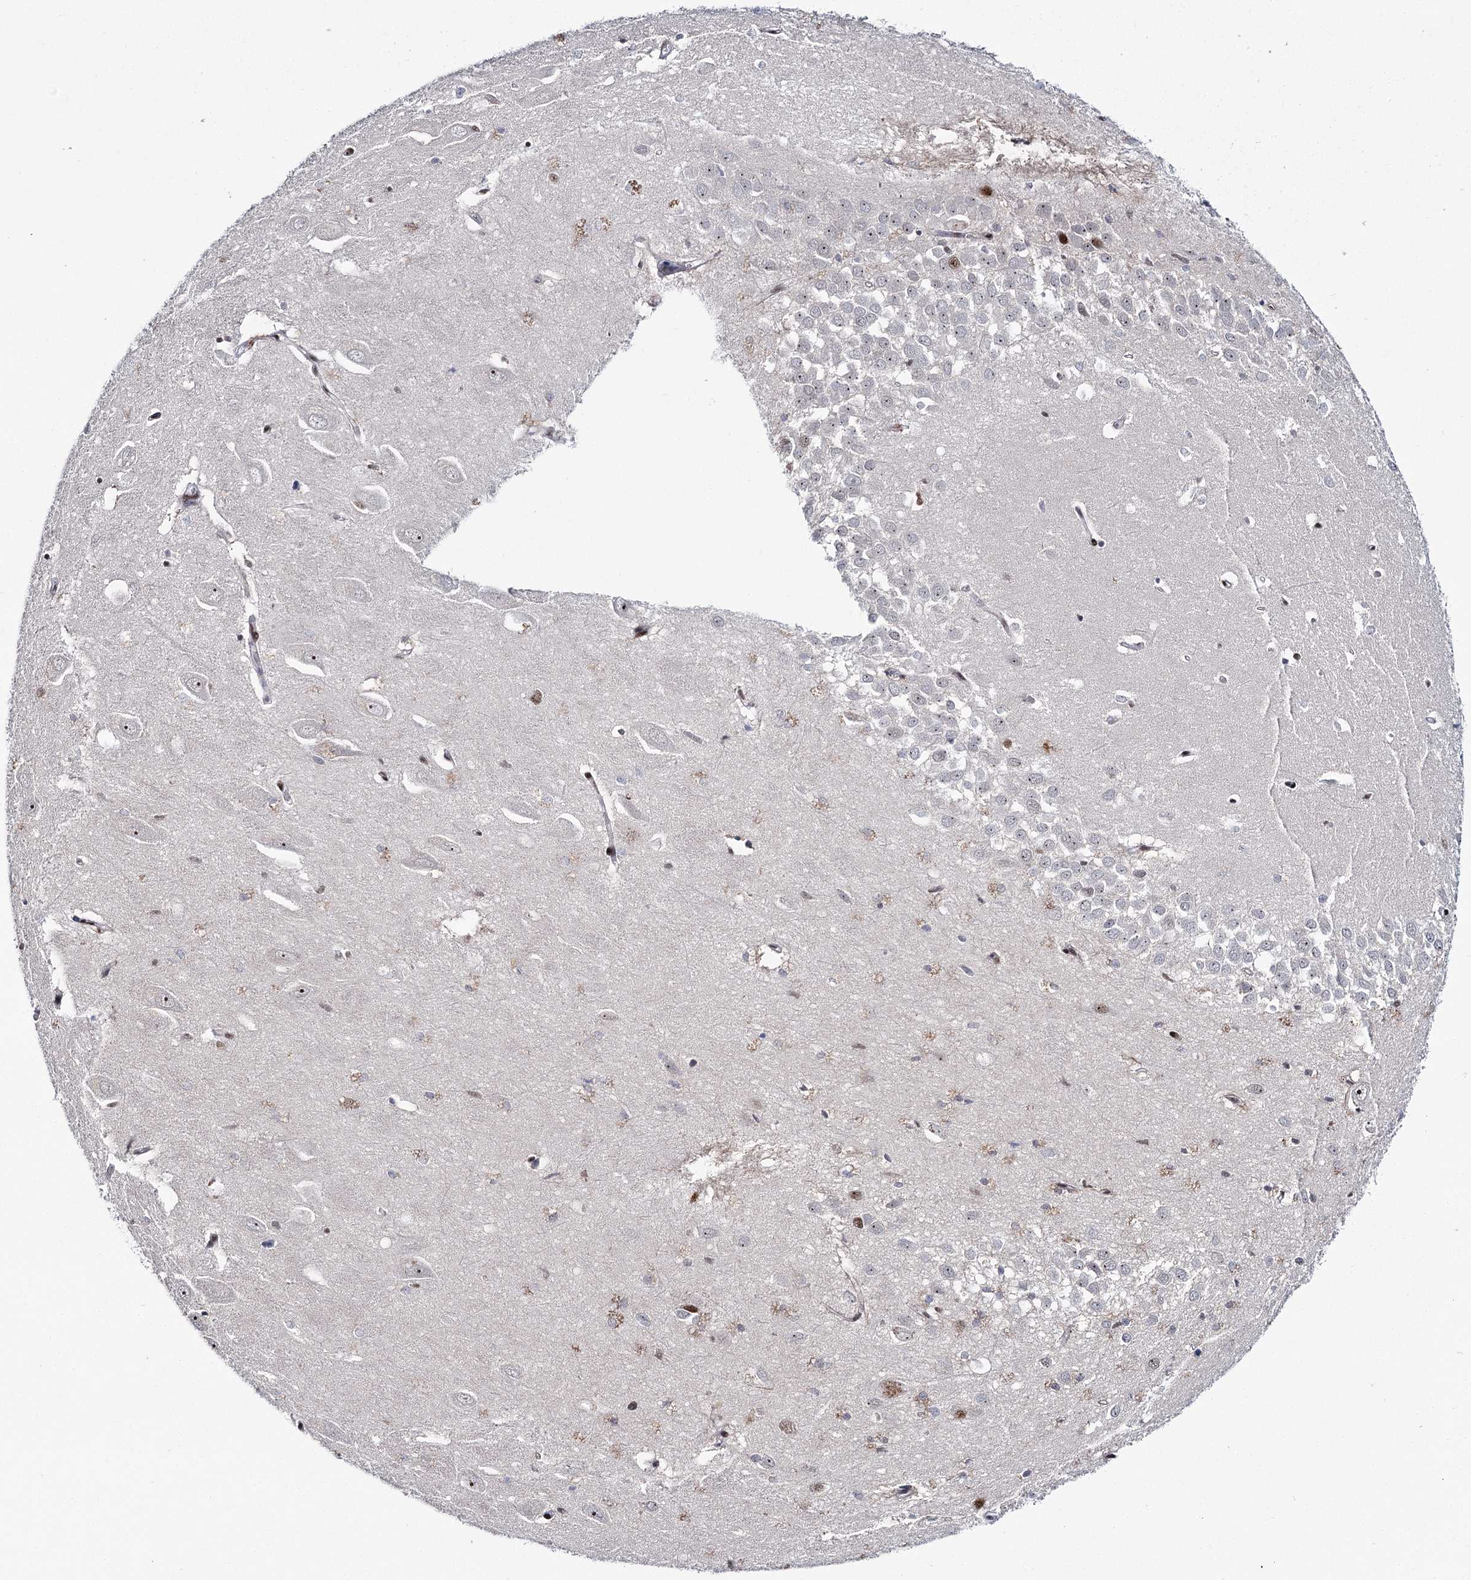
{"staining": {"intensity": "strong", "quantity": "25%-75%", "location": "nuclear"}, "tissue": "hippocampus", "cell_type": "Glial cells", "image_type": "normal", "snomed": [{"axis": "morphology", "description": "Normal tissue, NOS"}, {"axis": "topography", "description": "Hippocampus"}], "caption": "Immunohistochemistry (IHC) micrograph of normal human hippocampus stained for a protein (brown), which reveals high levels of strong nuclear positivity in about 25%-75% of glial cells.", "gene": "SCAF8", "patient": {"sex": "female", "age": 64}}